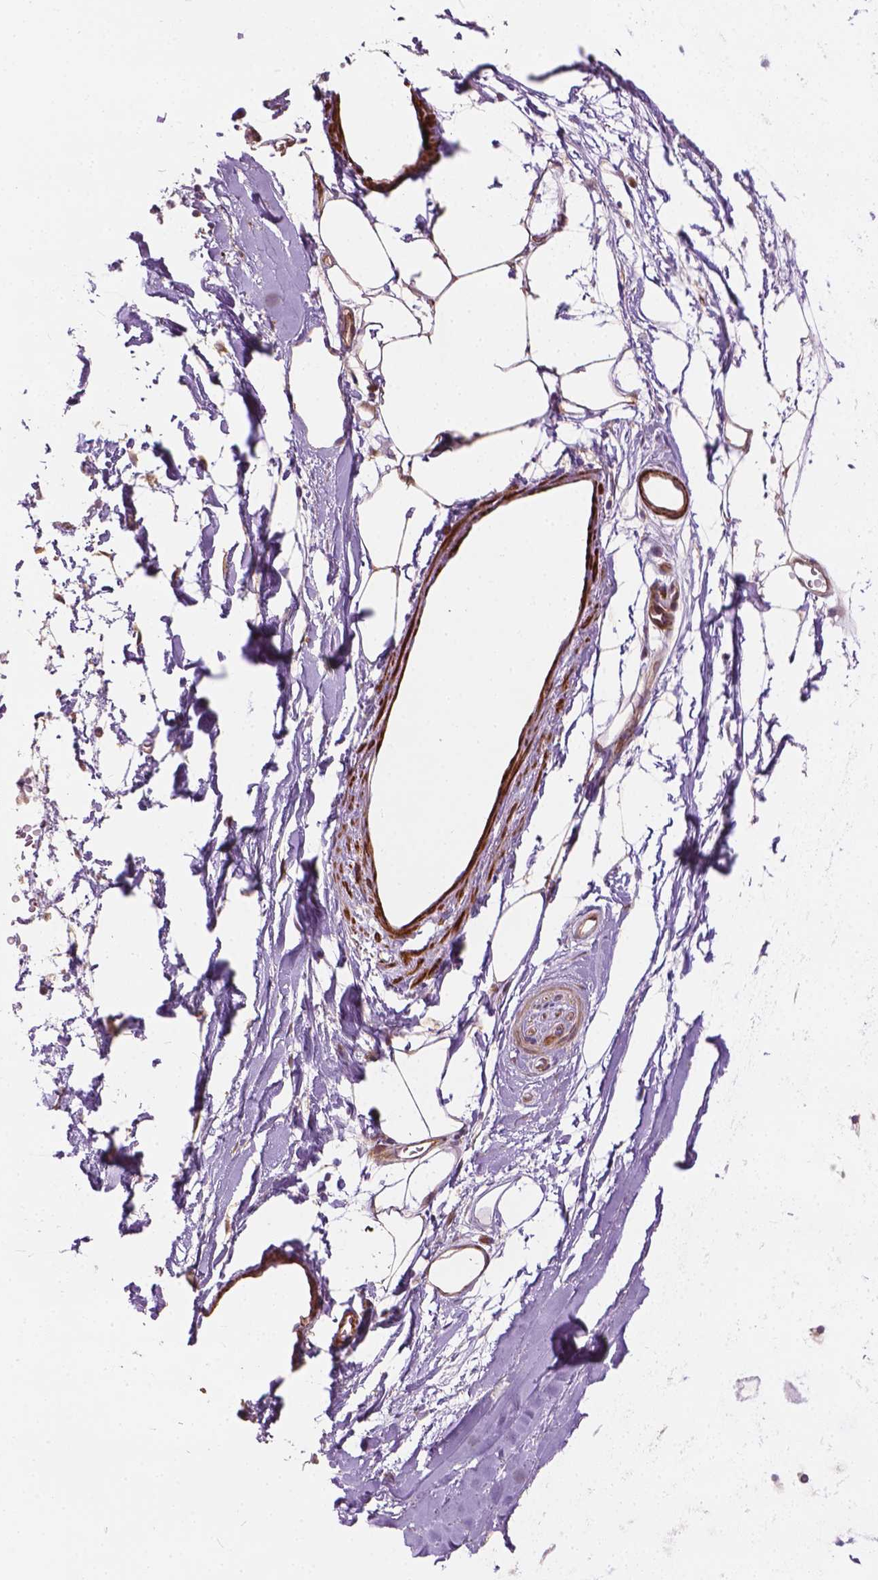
{"staining": {"intensity": "negative", "quantity": "none", "location": "none"}, "tissue": "adipose tissue", "cell_type": "Adipocytes", "image_type": "normal", "snomed": [{"axis": "morphology", "description": "Normal tissue, NOS"}, {"axis": "topography", "description": "Cartilage tissue"}, {"axis": "topography", "description": "Bronchus"}], "caption": "This micrograph is of unremarkable adipose tissue stained with IHC to label a protein in brown with the nuclei are counter-stained blue. There is no expression in adipocytes. (Stains: DAB immunohistochemistry (IHC) with hematoxylin counter stain, Microscopy: brightfield microscopy at high magnification).", "gene": "MORN1", "patient": {"sex": "male", "age": 58}}